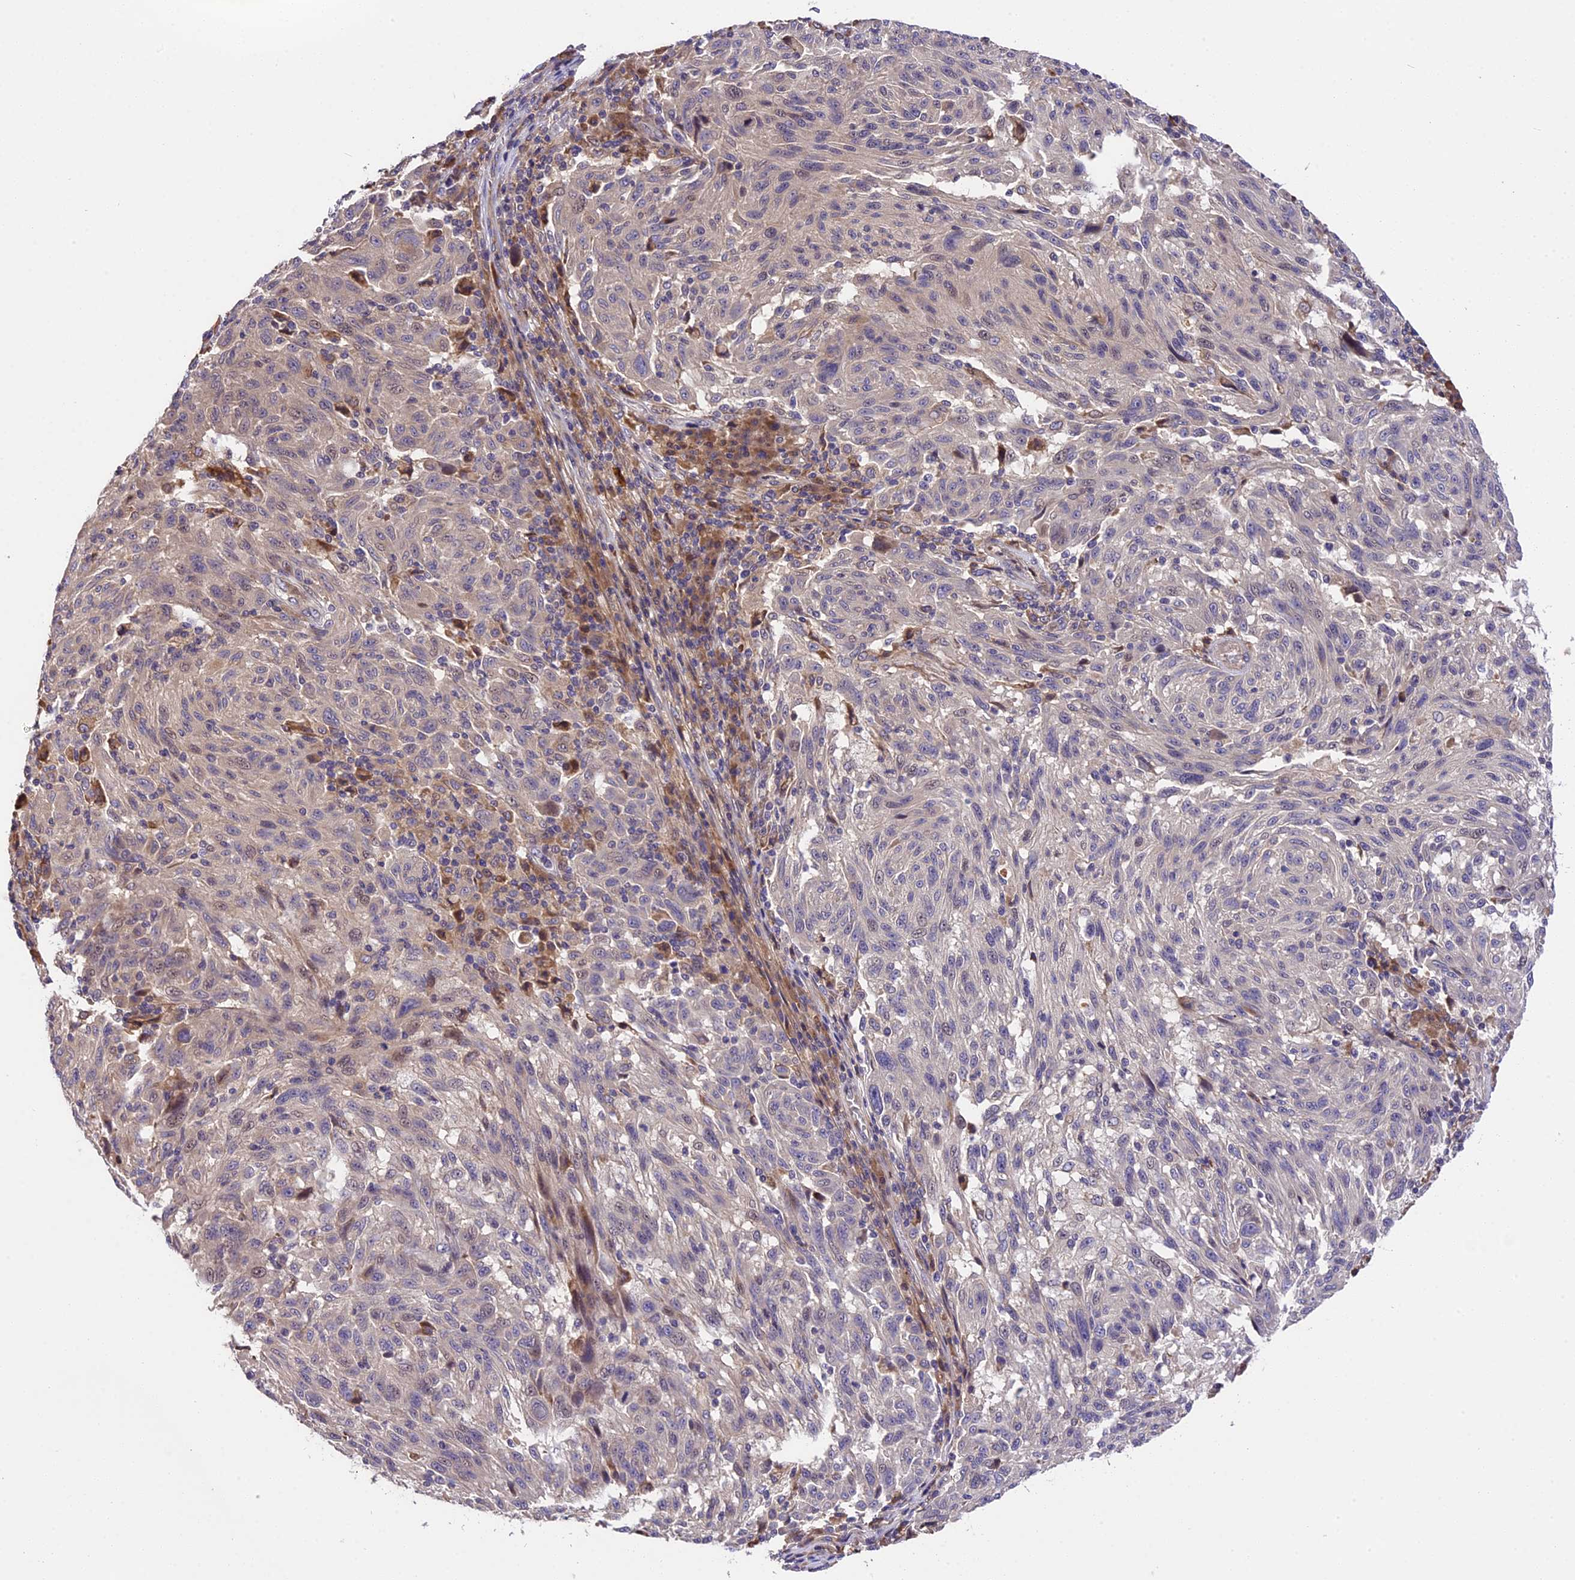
{"staining": {"intensity": "negative", "quantity": "none", "location": "none"}, "tissue": "melanoma", "cell_type": "Tumor cells", "image_type": "cancer", "snomed": [{"axis": "morphology", "description": "Malignant melanoma, NOS"}, {"axis": "topography", "description": "Skin"}], "caption": "Malignant melanoma stained for a protein using immunohistochemistry reveals no staining tumor cells.", "gene": "ABCC10", "patient": {"sex": "male", "age": 53}}